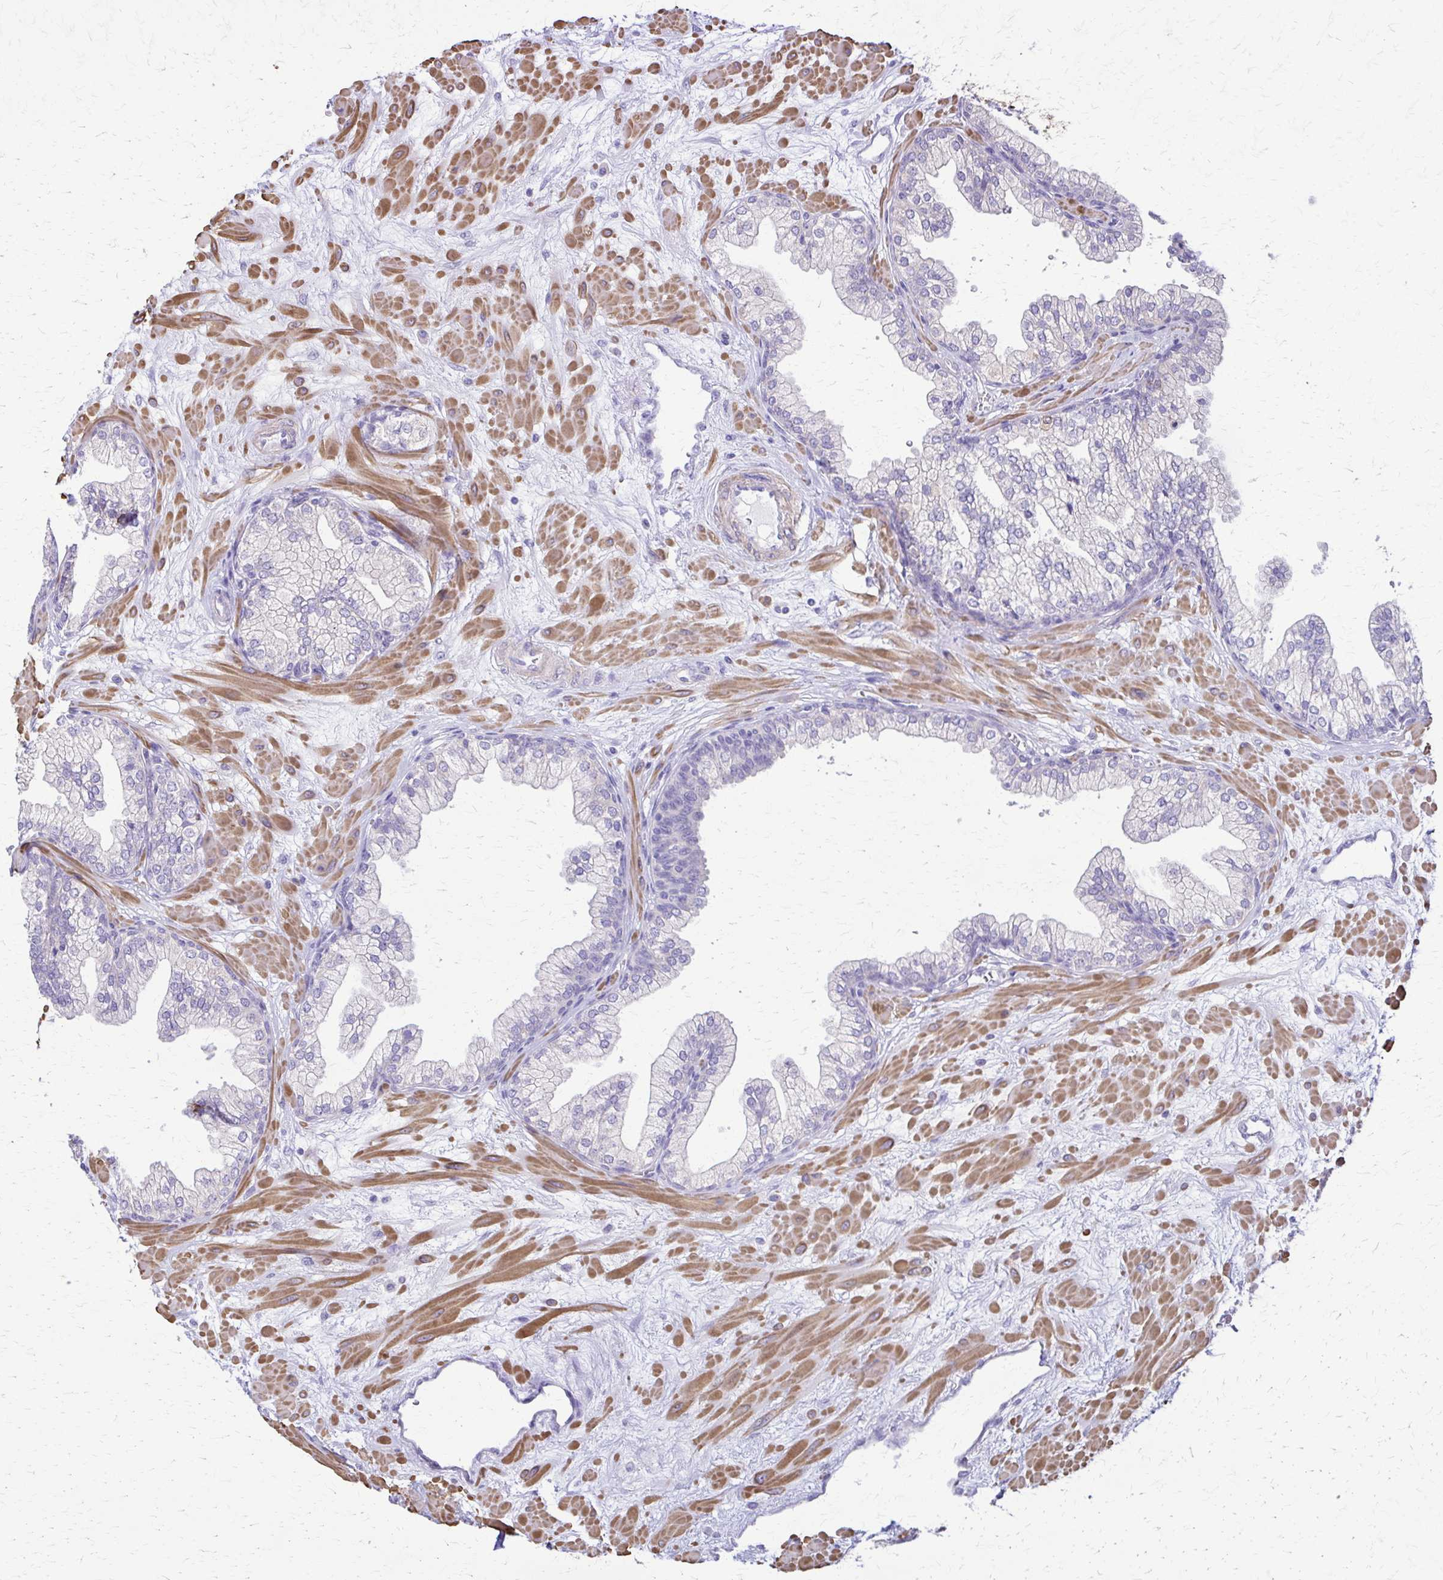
{"staining": {"intensity": "negative", "quantity": "none", "location": "none"}, "tissue": "prostate", "cell_type": "Glandular cells", "image_type": "normal", "snomed": [{"axis": "morphology", "description": "Normal tissue, NOS"}, {"axis": "topography", "description": "Prostate"}, {"axis": "topography", "description": "Peripheral nerve tissue"}], "caption": "There is no significant positivity in glandular cells of prostate. (Immunohistochemistry (ihc), brightfield microscopy, high magnification).", "gene": "DSP", "patient": {"sex": "male", "age": 61}}